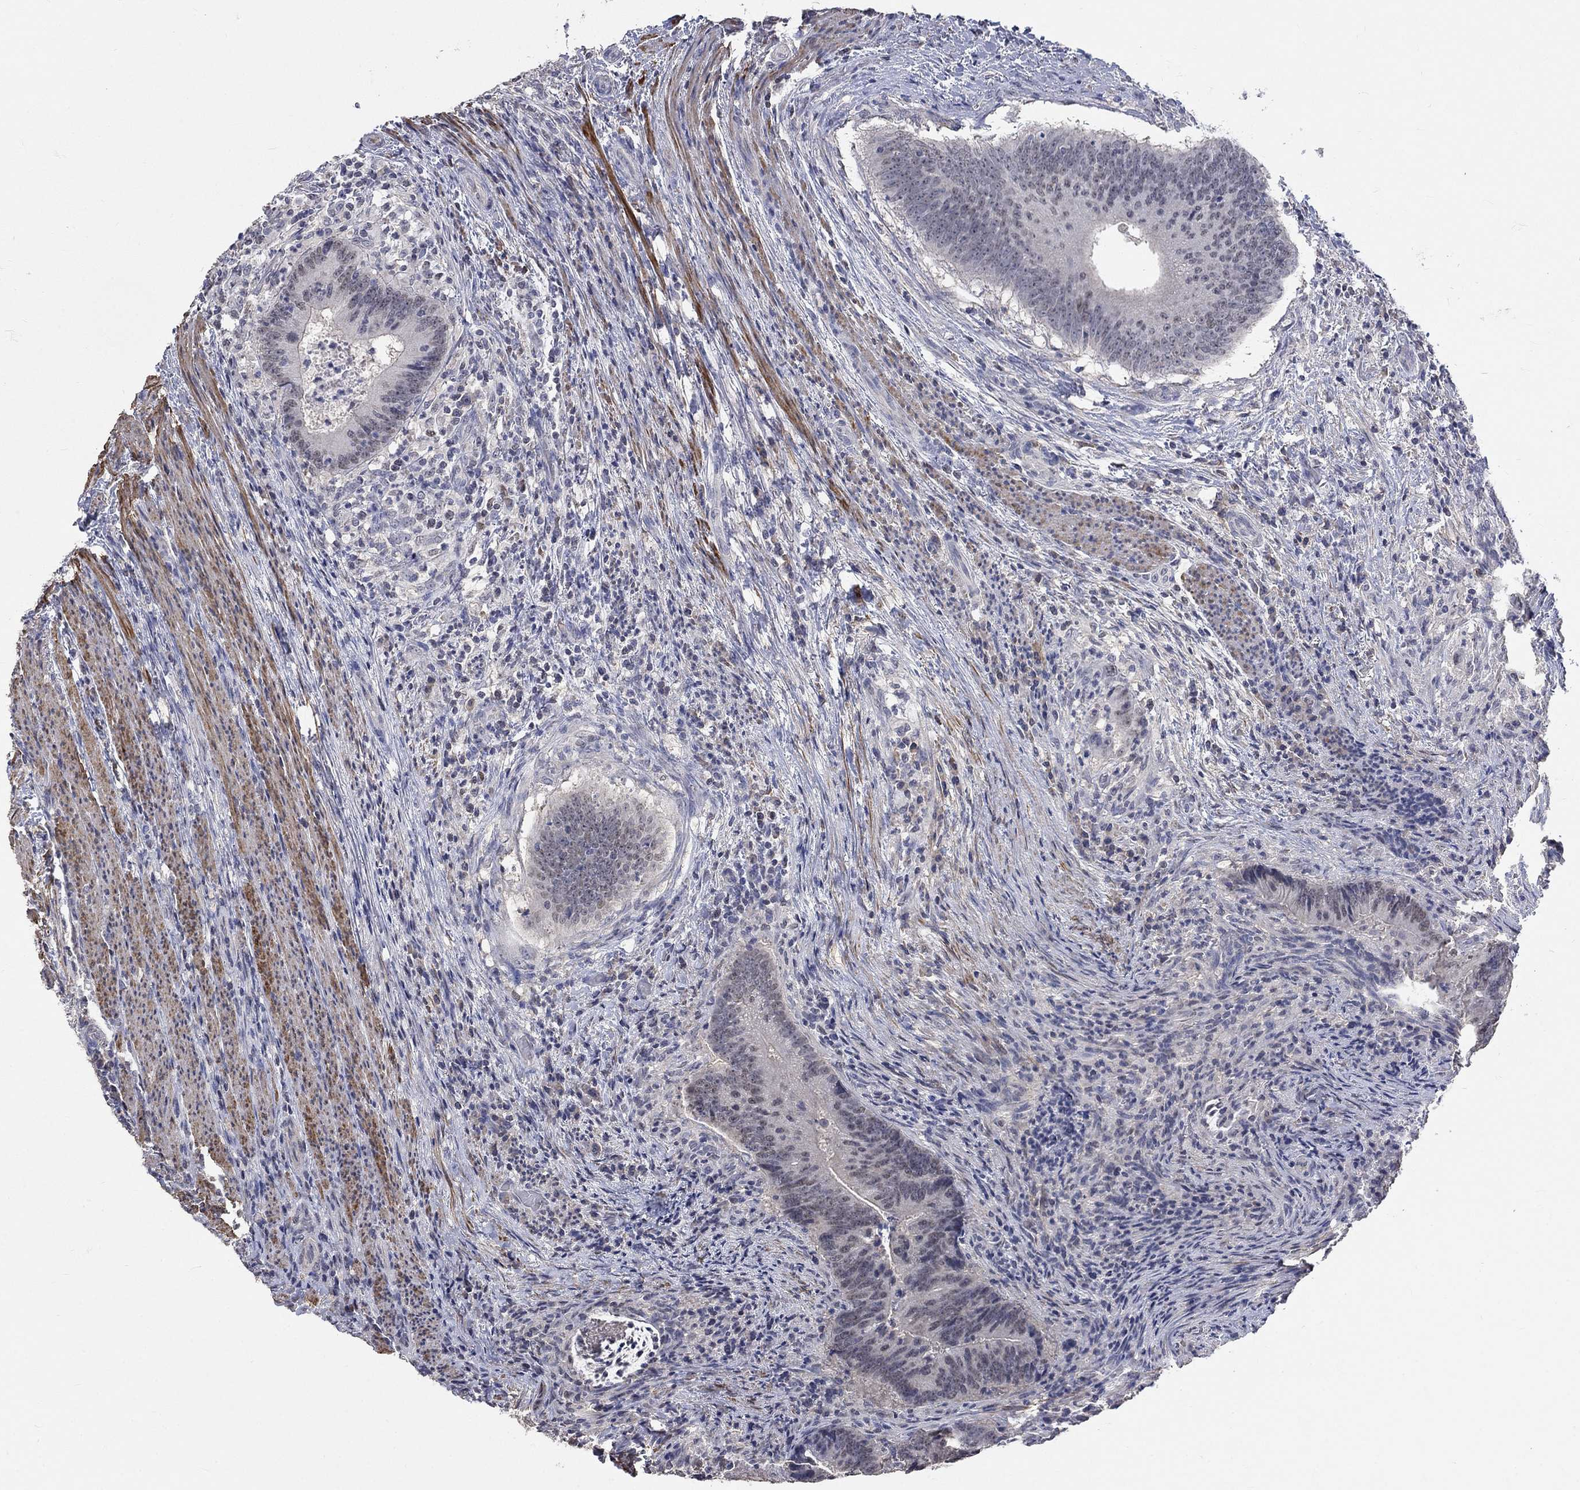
{"staining": {"intensity": "negative", "quantity": "none", "location": "none"}, "tissue": "colorectal cancer", "cell_type": "Tumor cells", "image_type": "cancer", "snomed": [{"axis": "morphology", "description": "Adenocarcinoma, NOS"}, {"axis": "topography", "description": "Colon"}], "caption": "This is an immunohistochemistry photomicrograph of human colorectal cancer. There is no positivity in tumor cells.", "gene": "ZBTB18", "patient": {"sex": "female", "age": 87}}